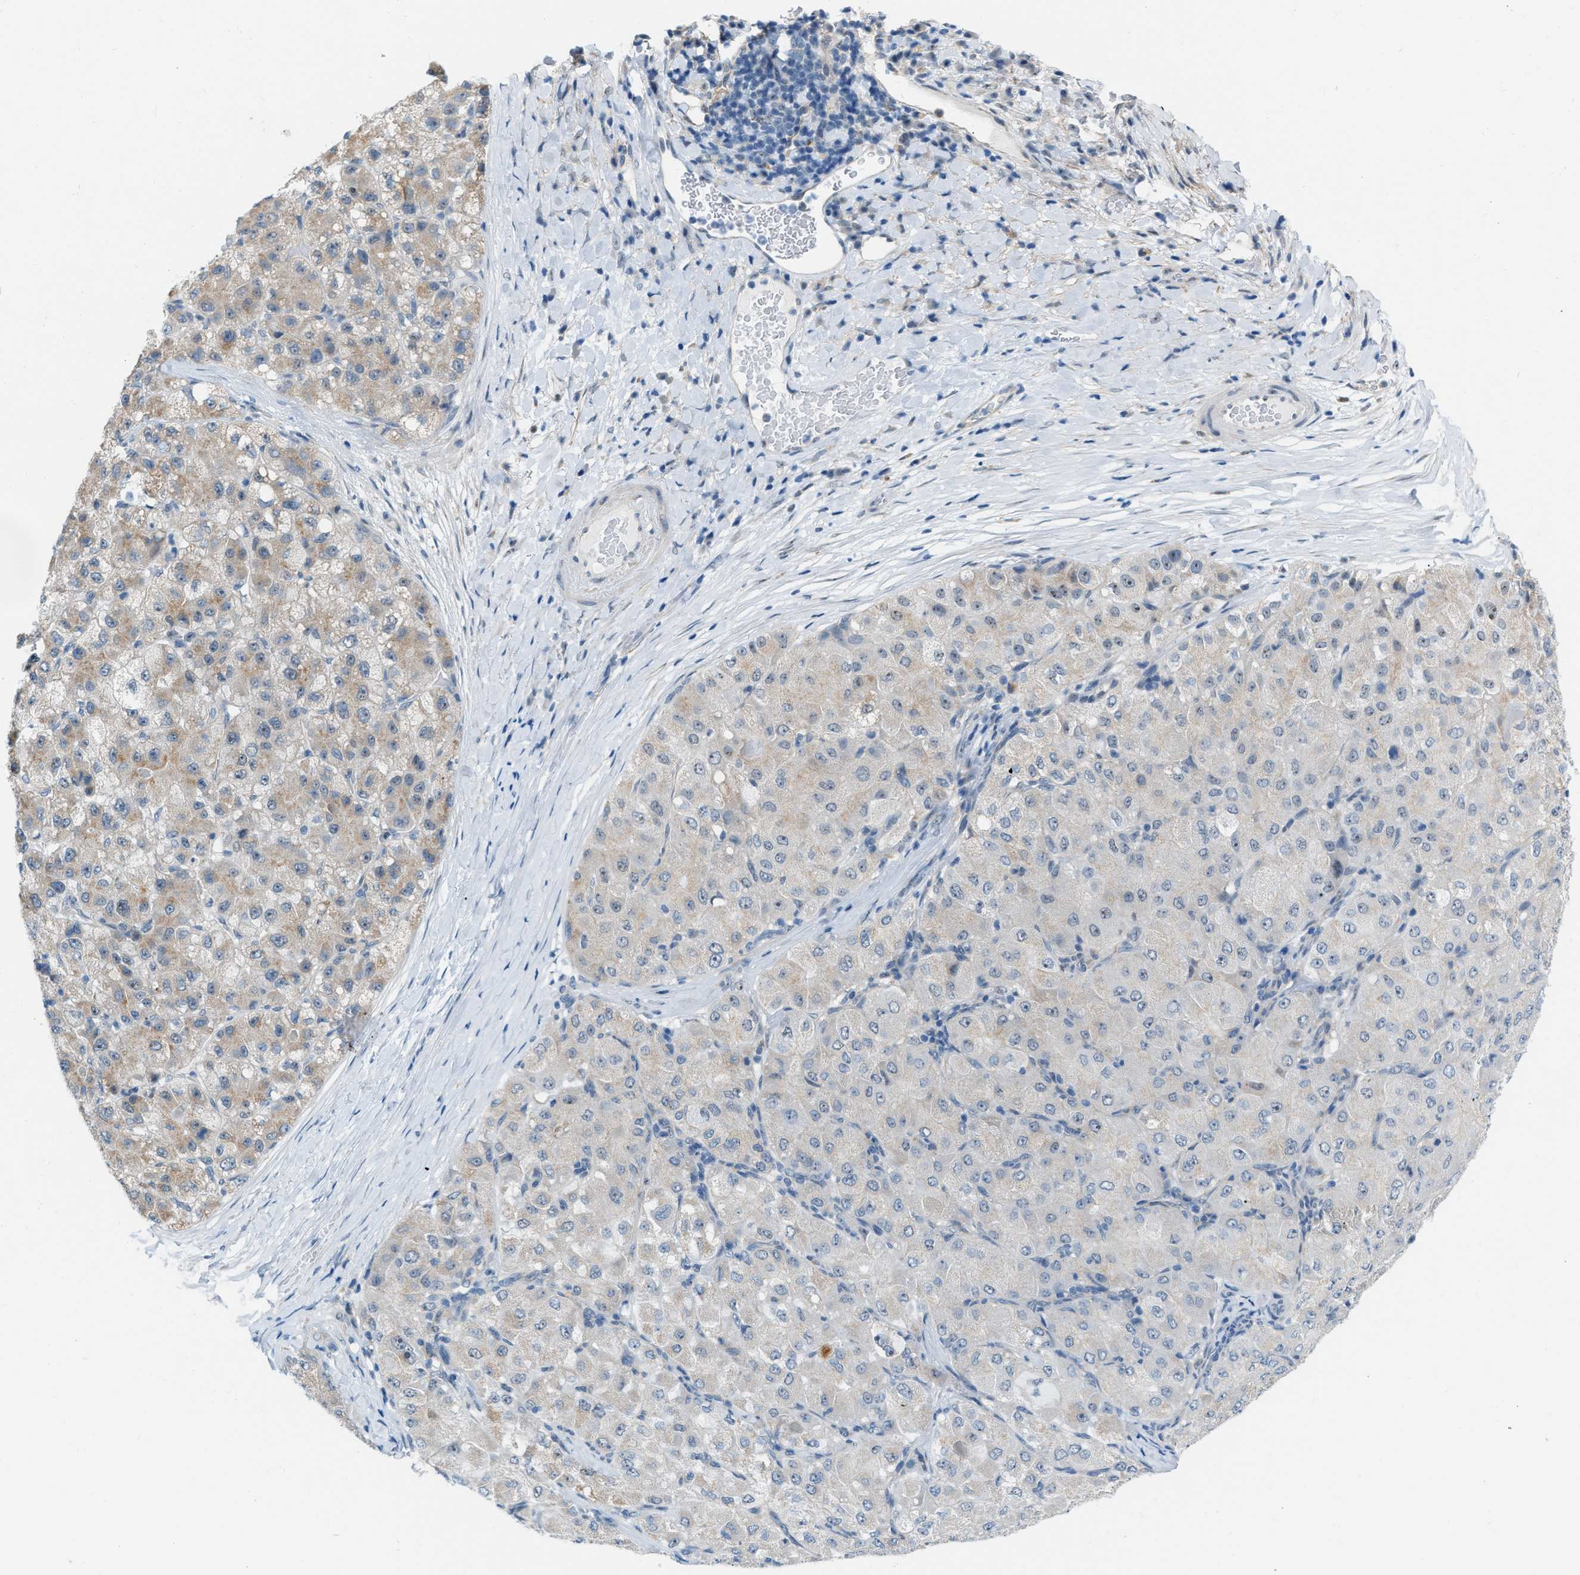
{"staining": {"intensity": "weak", "quantity": "25%-75%", "location": "cytoplasmic/membranous"}, "tissue": "liver cancer", "cell_type": "Tumor cells", "image_type": "cancer", "snomed": [{"axis": "morphology", "description": "Carcinoma, Hepatocellular, NOS"}, {"axis": "topography", "description": "Liver"}], "caption": "Immunohistochemical staining of hepatocellular carcinoma (liver) exhibits low levels of weak cytoplasmic/membranous protein positivity in about 25%-75% of tumor cells.", "gene": "PHRF1", "patient": {"sex": "male", "age": 80}}